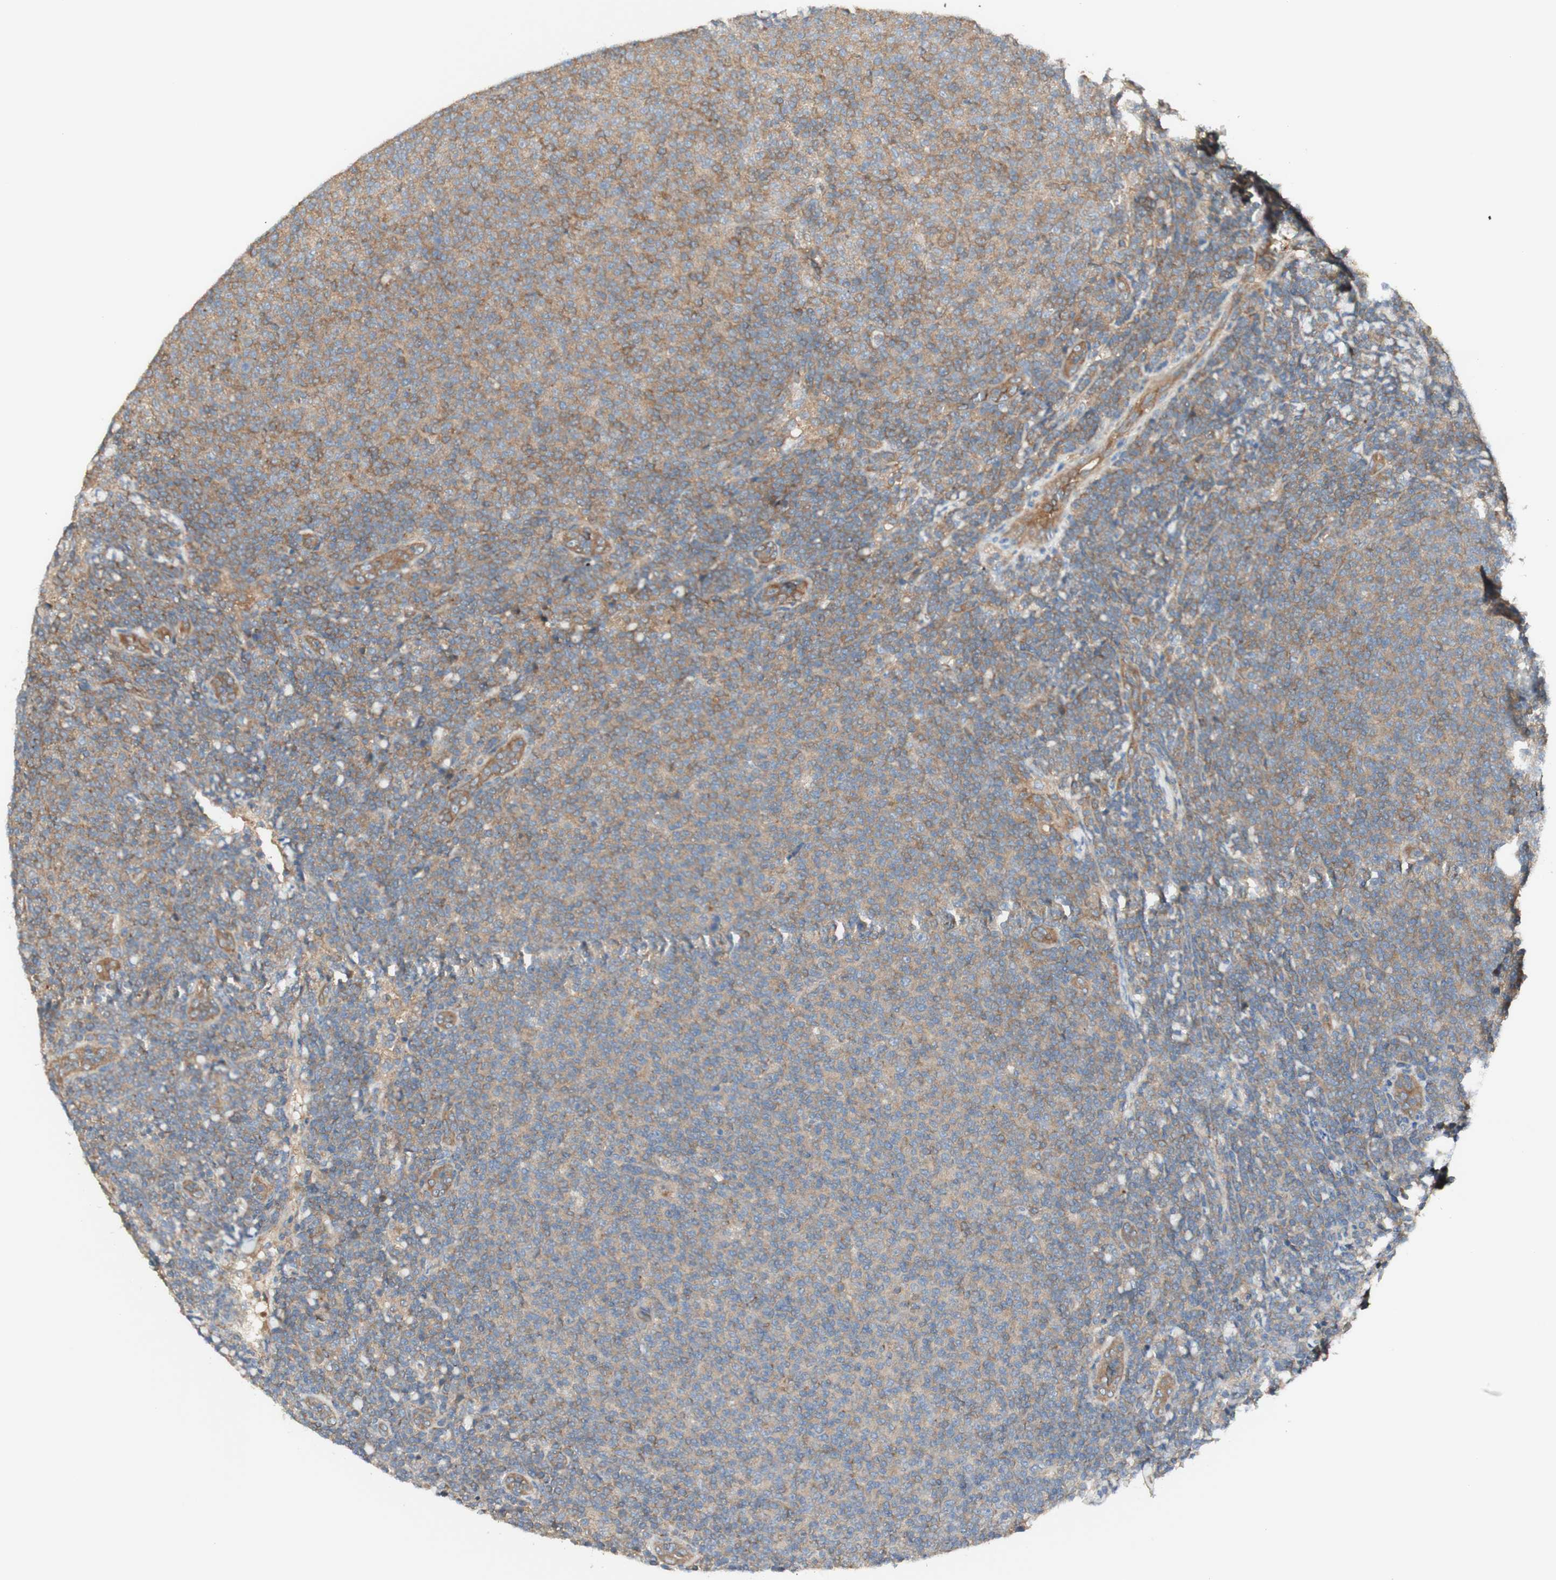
{"staining": {"intensity": "moderate", "quantity": ">75%", "location": "cytoplasmic/membranous"}, "tissue": "lymphoma", "cell_type": "Tumor cells", "image_type": "cancer", "snomed": [{"axis": "morphology", "description": "Malignant lymphoma, non-Hodgkin's type, Low grade"}, {"axis": "topography", "description": "Lymph node"}], "caption": "Malignant lymphoma, non-Hodgkin's type (low-grade) stained with a protein marker displays moderate staining in tumor cells.", "gene": "IKBKG", "patient": {"sex": "male", "age": 66}}